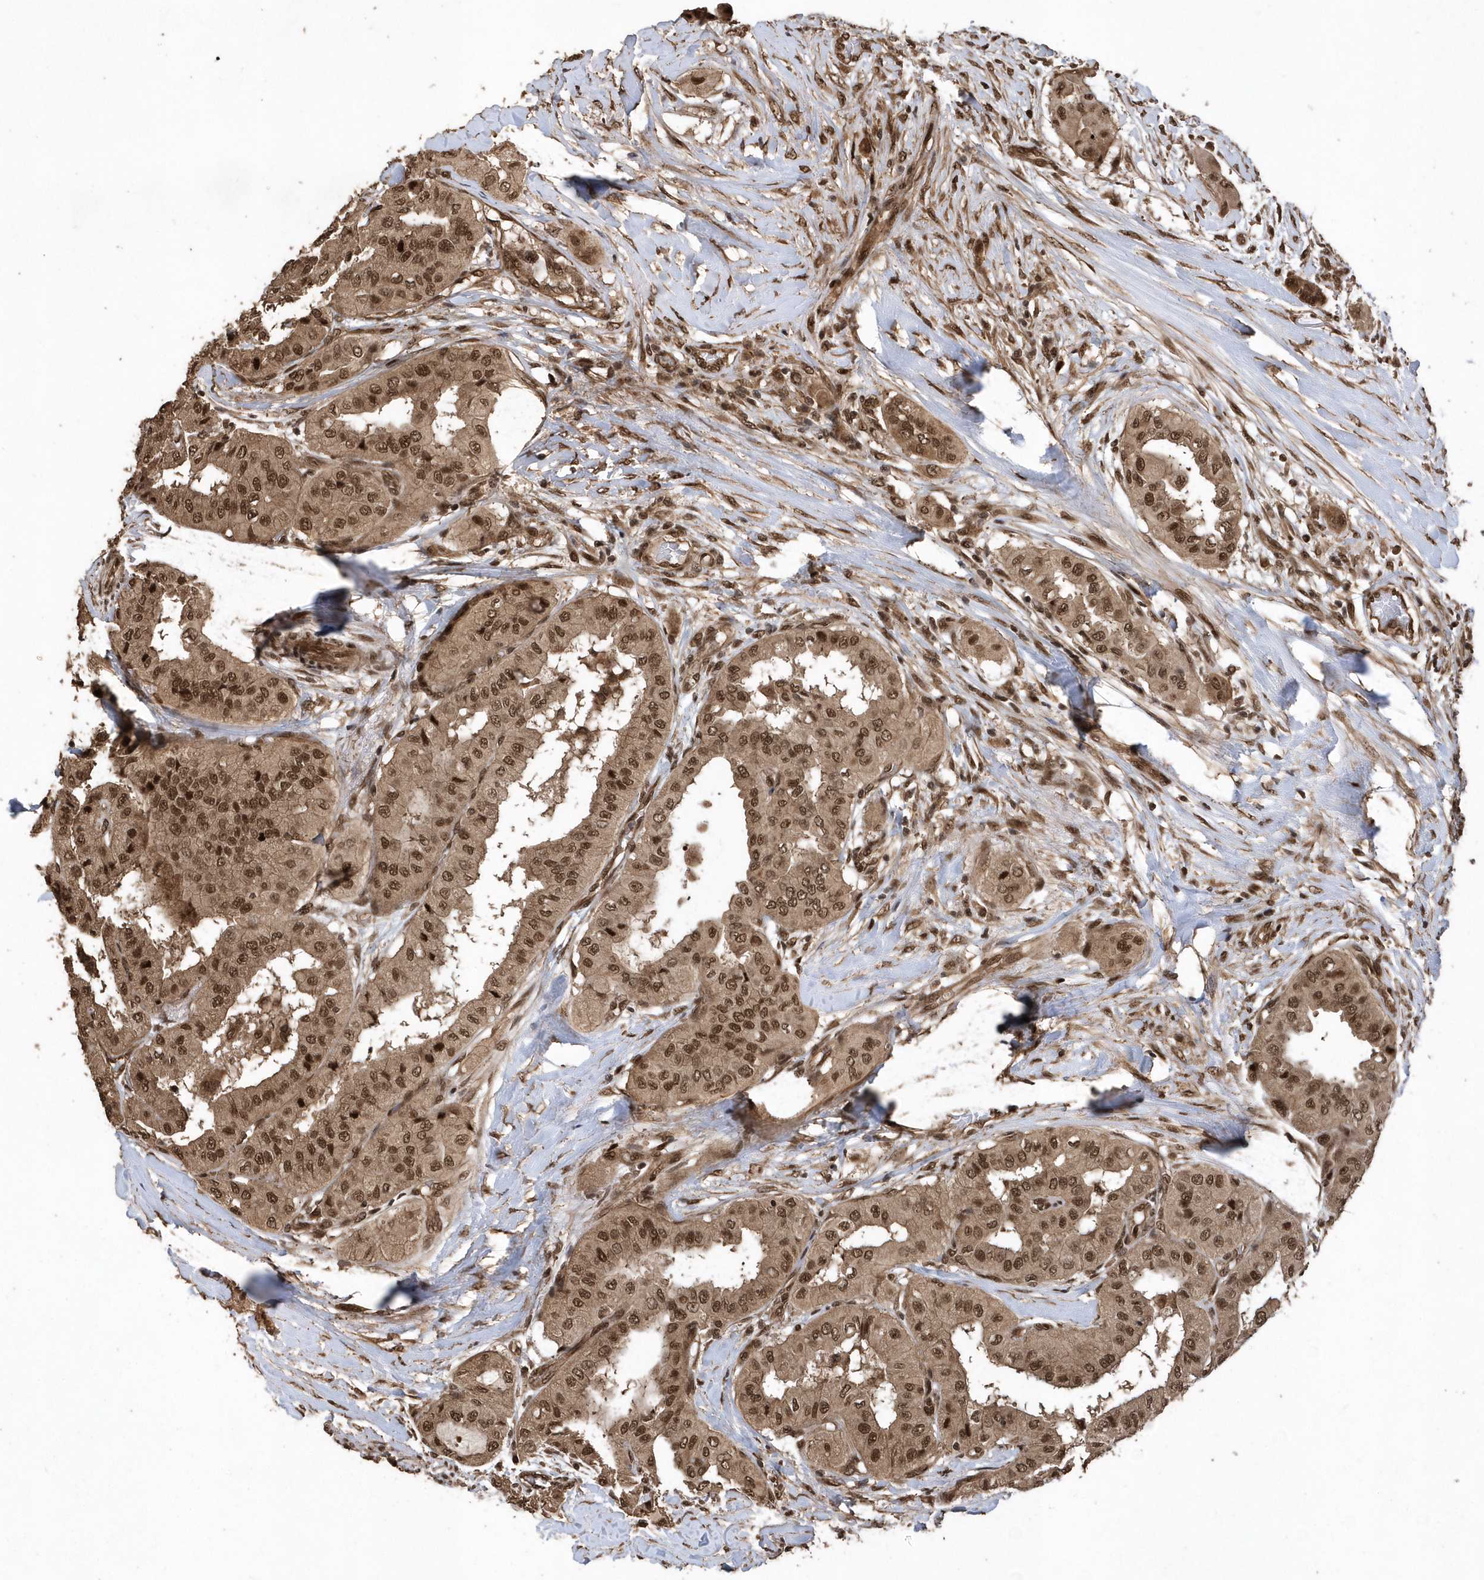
{"staining": {"intensity": "moderate", "quantity": ">75%", "location": "cytoplasmic/membranous,nuclear"}, "tissue": "thyroid cancer", "cell_type": "Tumor cells", "image_type": "cancer", "snomed": [{"axis": "morphology", "description": "Papillary adenocarcinoma, NOS"}, {"axis": "topography", "description": "Thyroid gland"}], "caption": "DAB immunohistochemical staining of thyroid cancer demonstrates moderate cytoplasmic/membranous and nuclear protein staining in approximately >75% of tumor cells. Immunohistochemistry (ihc) stains the protein of interest in brown and the nuclei are stained blue.", "gene": "INTS12", "patient": {"sex": "female", "age": 59}}